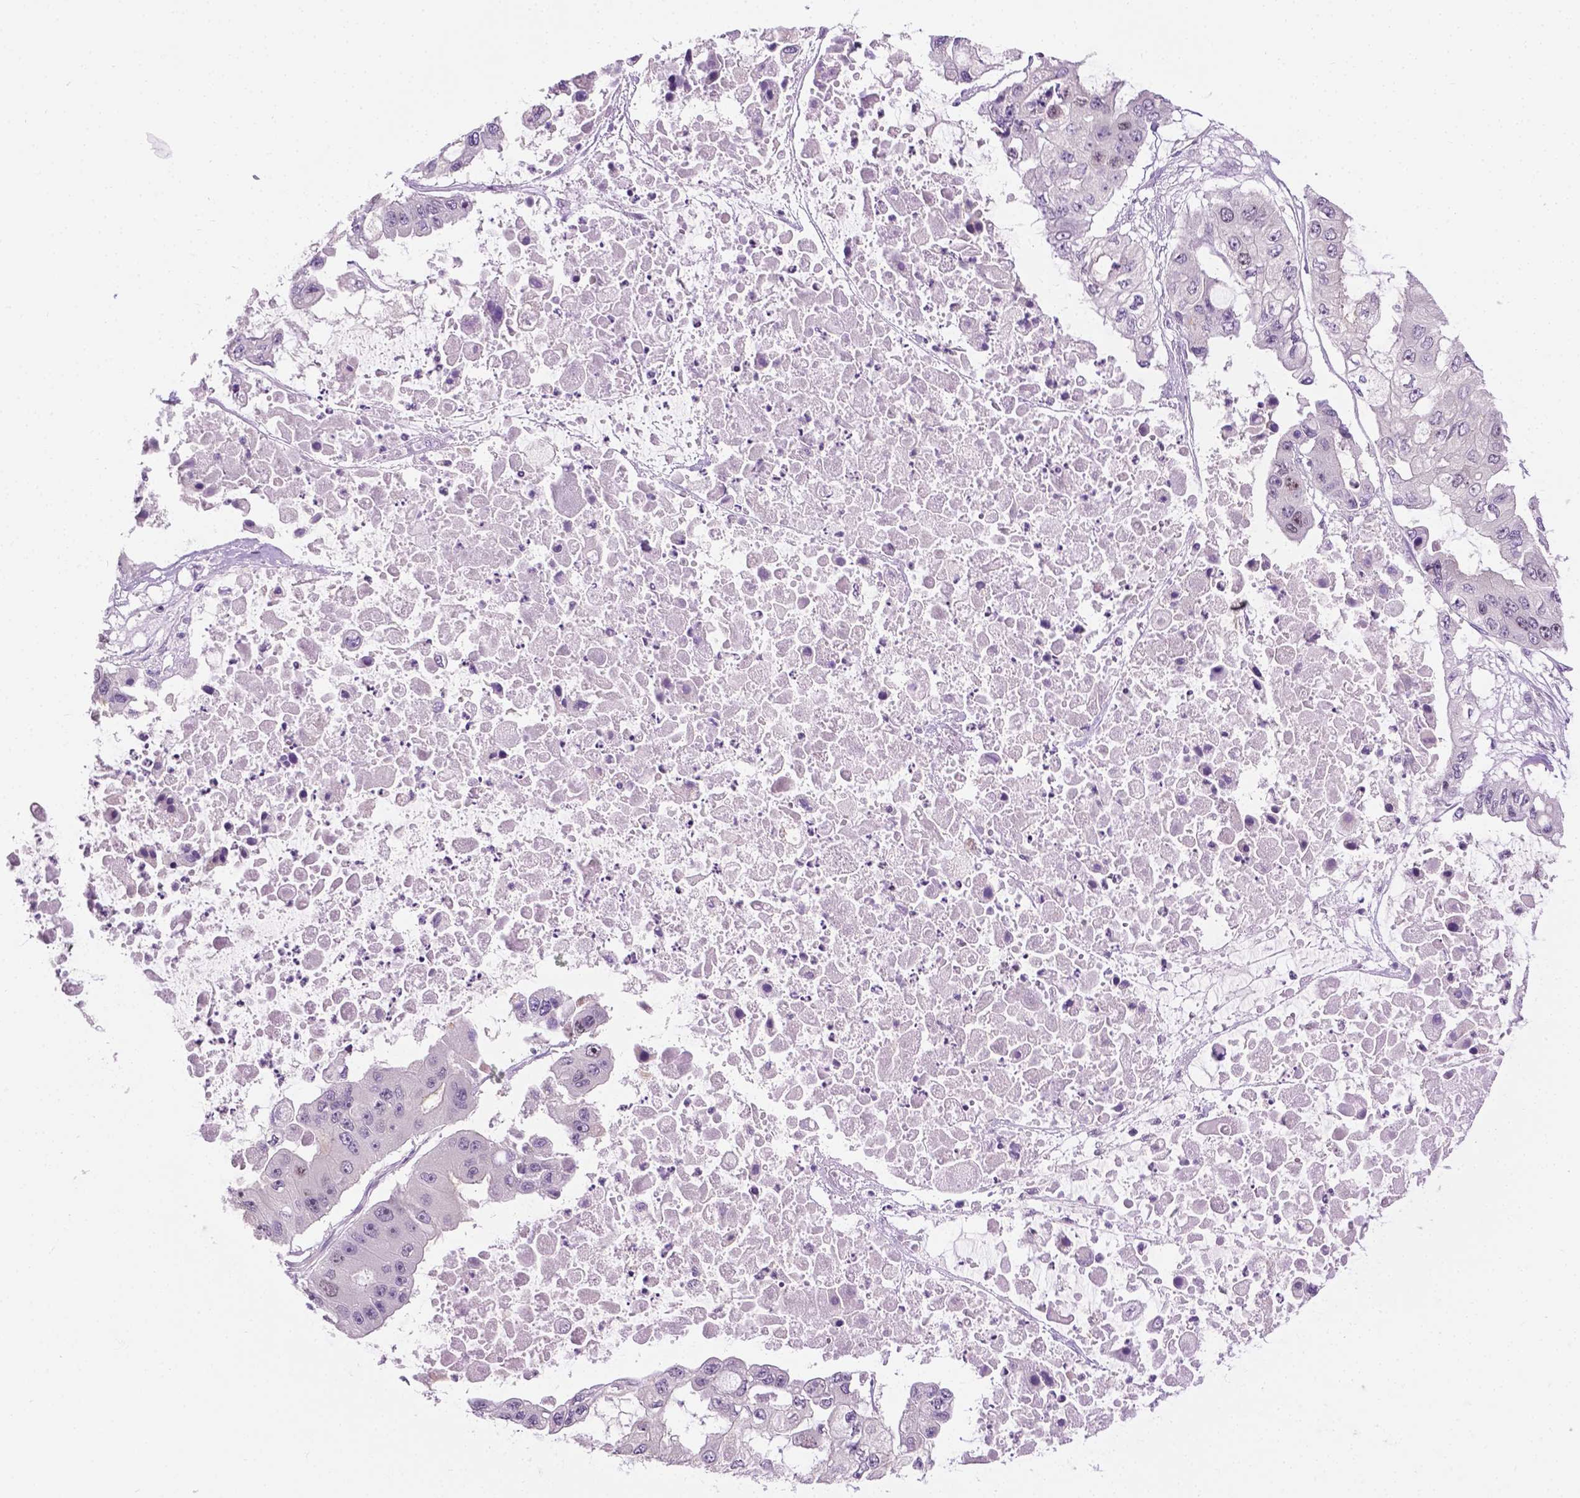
{"staining": {"intensity": "moderate", "quantity": "<25%", "location": "nuclear"}, "tissue": "ovarian cancer", "cell_type": "Tumor cells", "image_type": "cancer", "snomed": [{"axis": "morphology", "description": "Cystadenocarcinoma, serous, NOS"}, {"axis": "topography", "description": "Ovary"}], "caption": "Immunohistochemical staining of human ovarian serous cystadenocarcinoma shows moderate nuclear protein expression in about <25% of tumor cells. (Stains: DAB (3,3'-diaminobenzidine) in brown, nuclei in blue, Microscopy: brightfield microscopy at high magnification).", "gene": "DENND4A", "patient": {"sex": "female", "age": 56}}